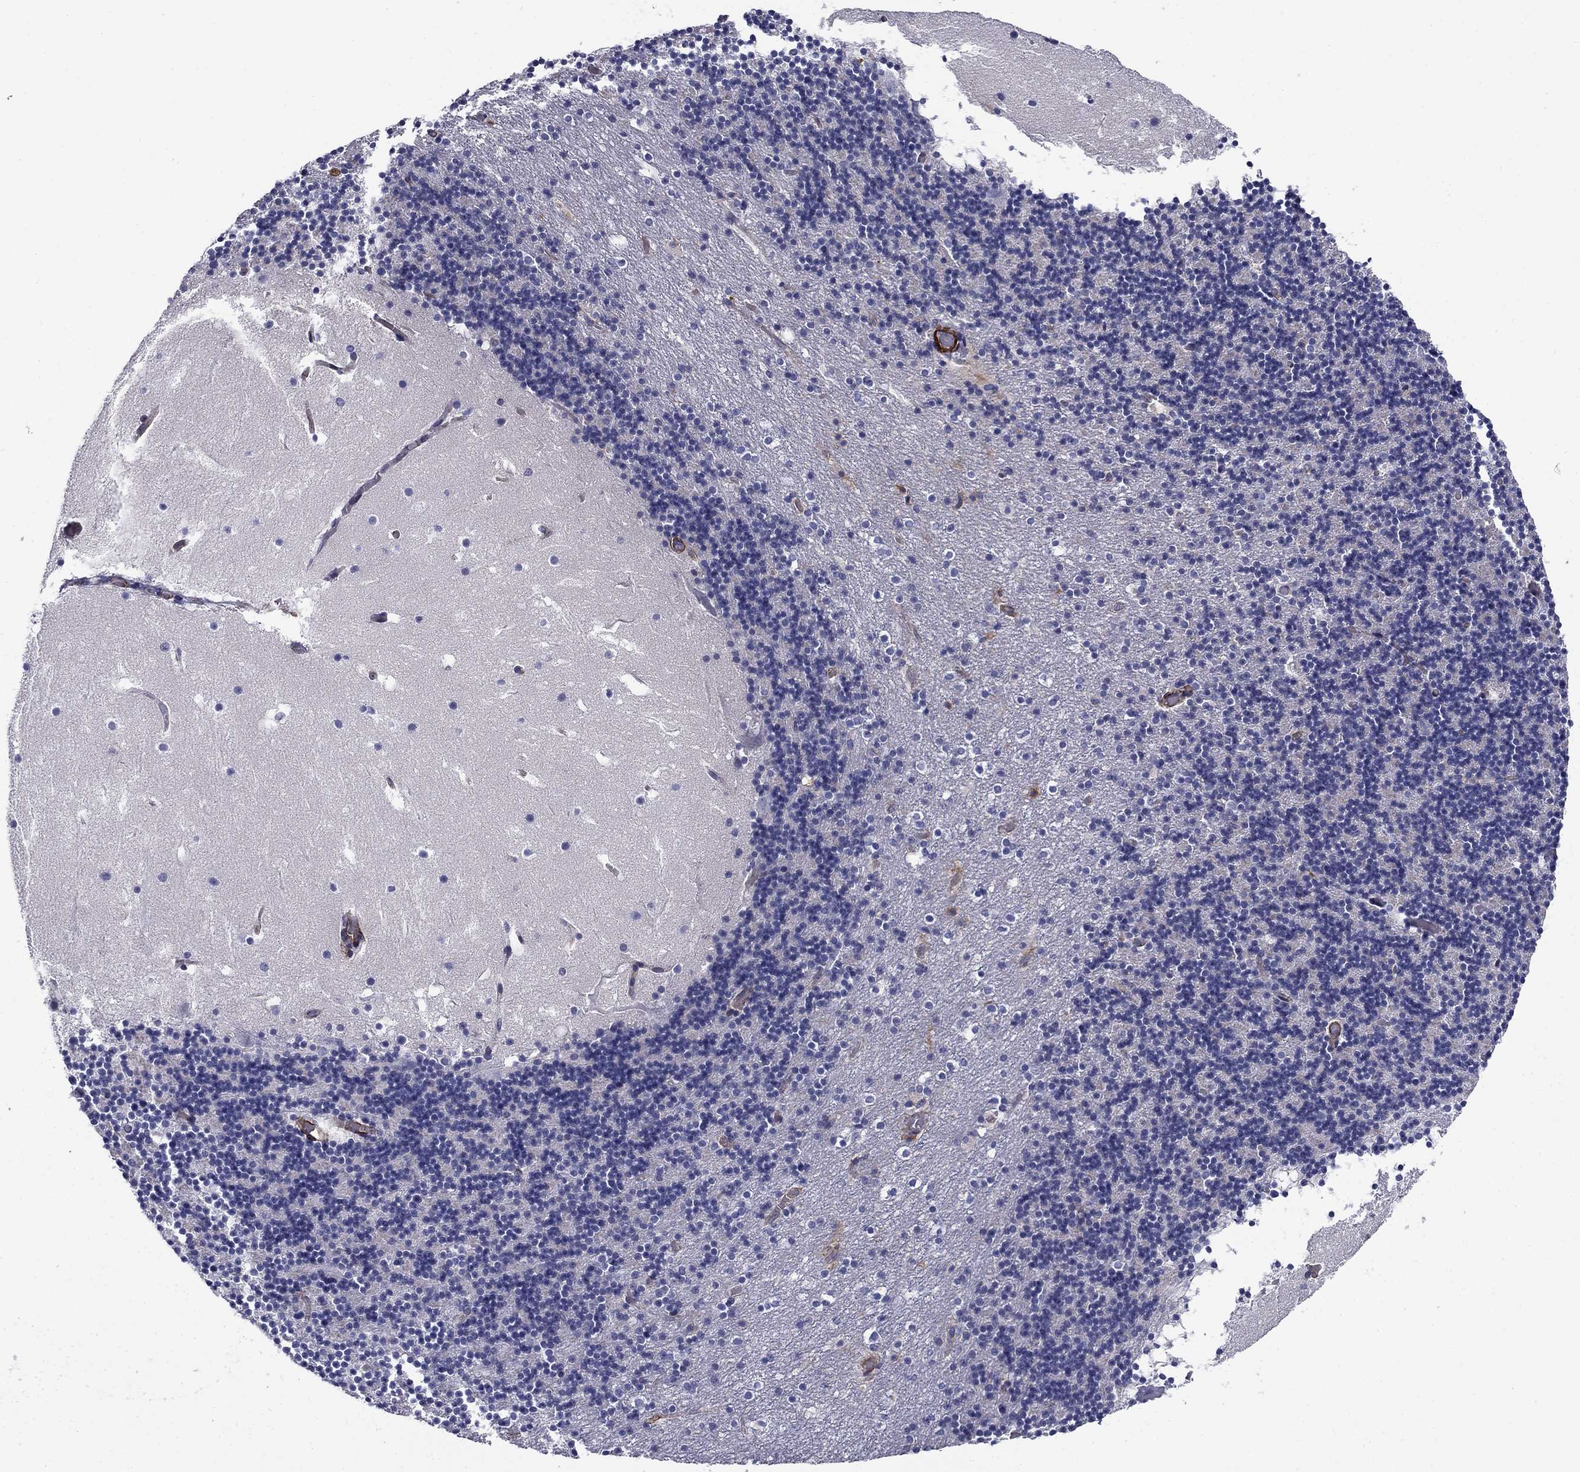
{"staining": {"intensity": "negative", "quantity": "none", "location": "none"}, "tissue": "cerebellum", "cell_type": "Cells in granular layer", "image_type": "normal", "snomed": [{"axis": "morphology", "description": "Normal tissue, NOS"}, {"axis": "topography", "description": "Cerebellum"}], "caption": "DAB (3,3'-diaminobenzidine) immunohistochemical staining of benign cerebellum shows no significant positivity in cells in granular layer.", "gene": "KRBA1", "patient": {"sex": "male", "age": 37}}